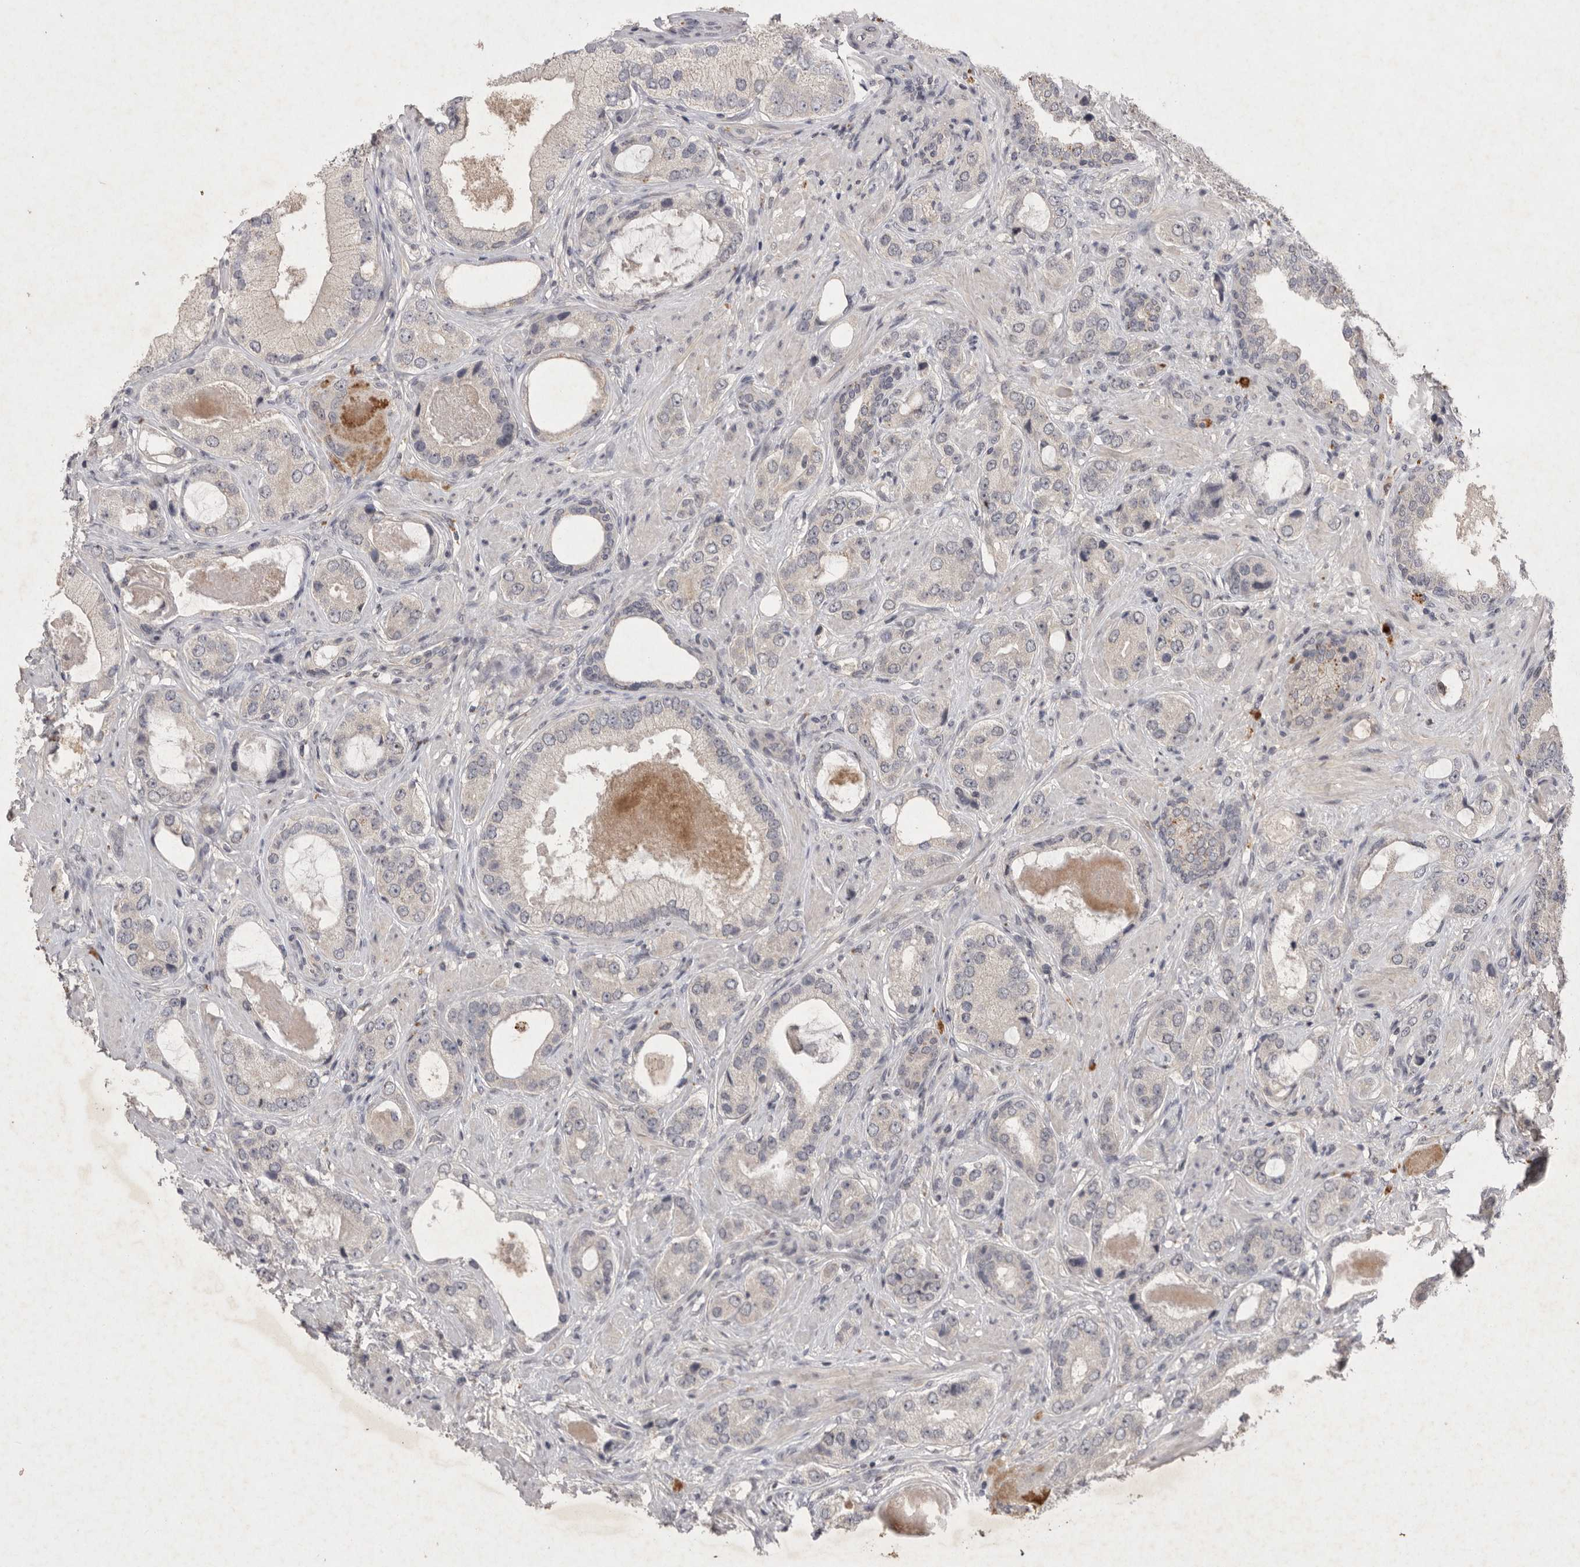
{"staining": {"intensity": "negative", "quantity": "none", "location": "none"}, "tissue": "prostate cancer", "cell_type": "Tumor cells", "image_type": "cancer", "snomed": [{"axis": "morphology", "description": "Normal tissue, NOS"}, {"axis": "morphology", "description": "Adenocarcinoma, High grade"}, {"axis": "topography", "description": "Prostate"}, {"axis": "topography", "description": "Peripheral nerve tissue"}], "caption": "Human prostate cancer (adenocarcinoma (high-grade)) stained for a protein using immunohistochemistry displays no expression in tumor cells.", "gene": "APLNR", "patient": {"sex": "male", "age": 59}}